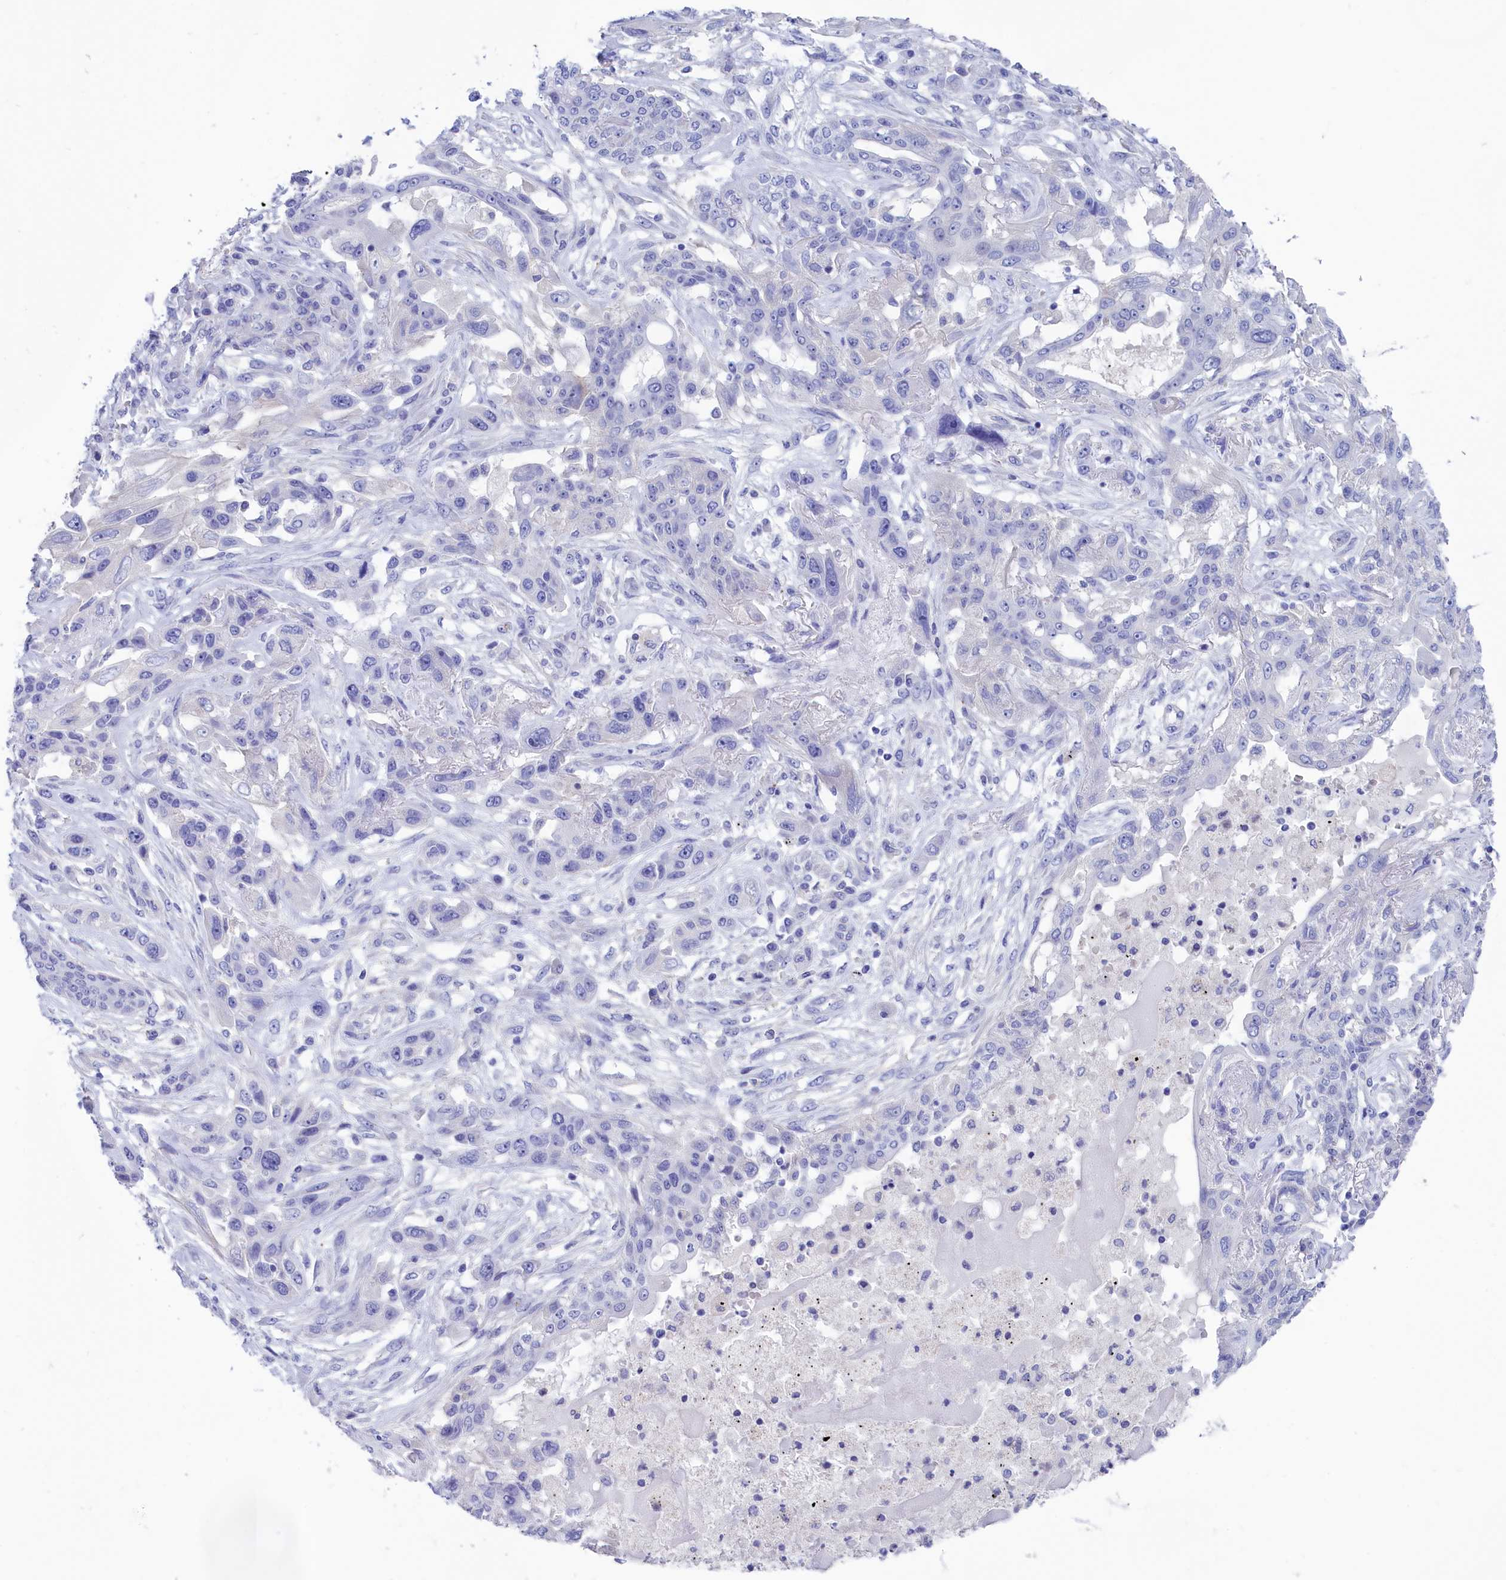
{"staining": {"intensity": "negative", "quantity": "none", "location": "none"}, "tissue": "lung cancer", "cell_type": "Tumor cells", "image_type": "cancer", "snomed": [{"axis": "morphology", "description": "Squamous cell carcinoma, NOS"}, {"axis": "topography", "description": "Lung"}], "caption": "A micrograph of squamous cell carcinoma (lung) stained for a protein reveals no brown staining in tumor cells.", "gene": "VPS35L", "patient": {"sex": "female", "age": 70}}